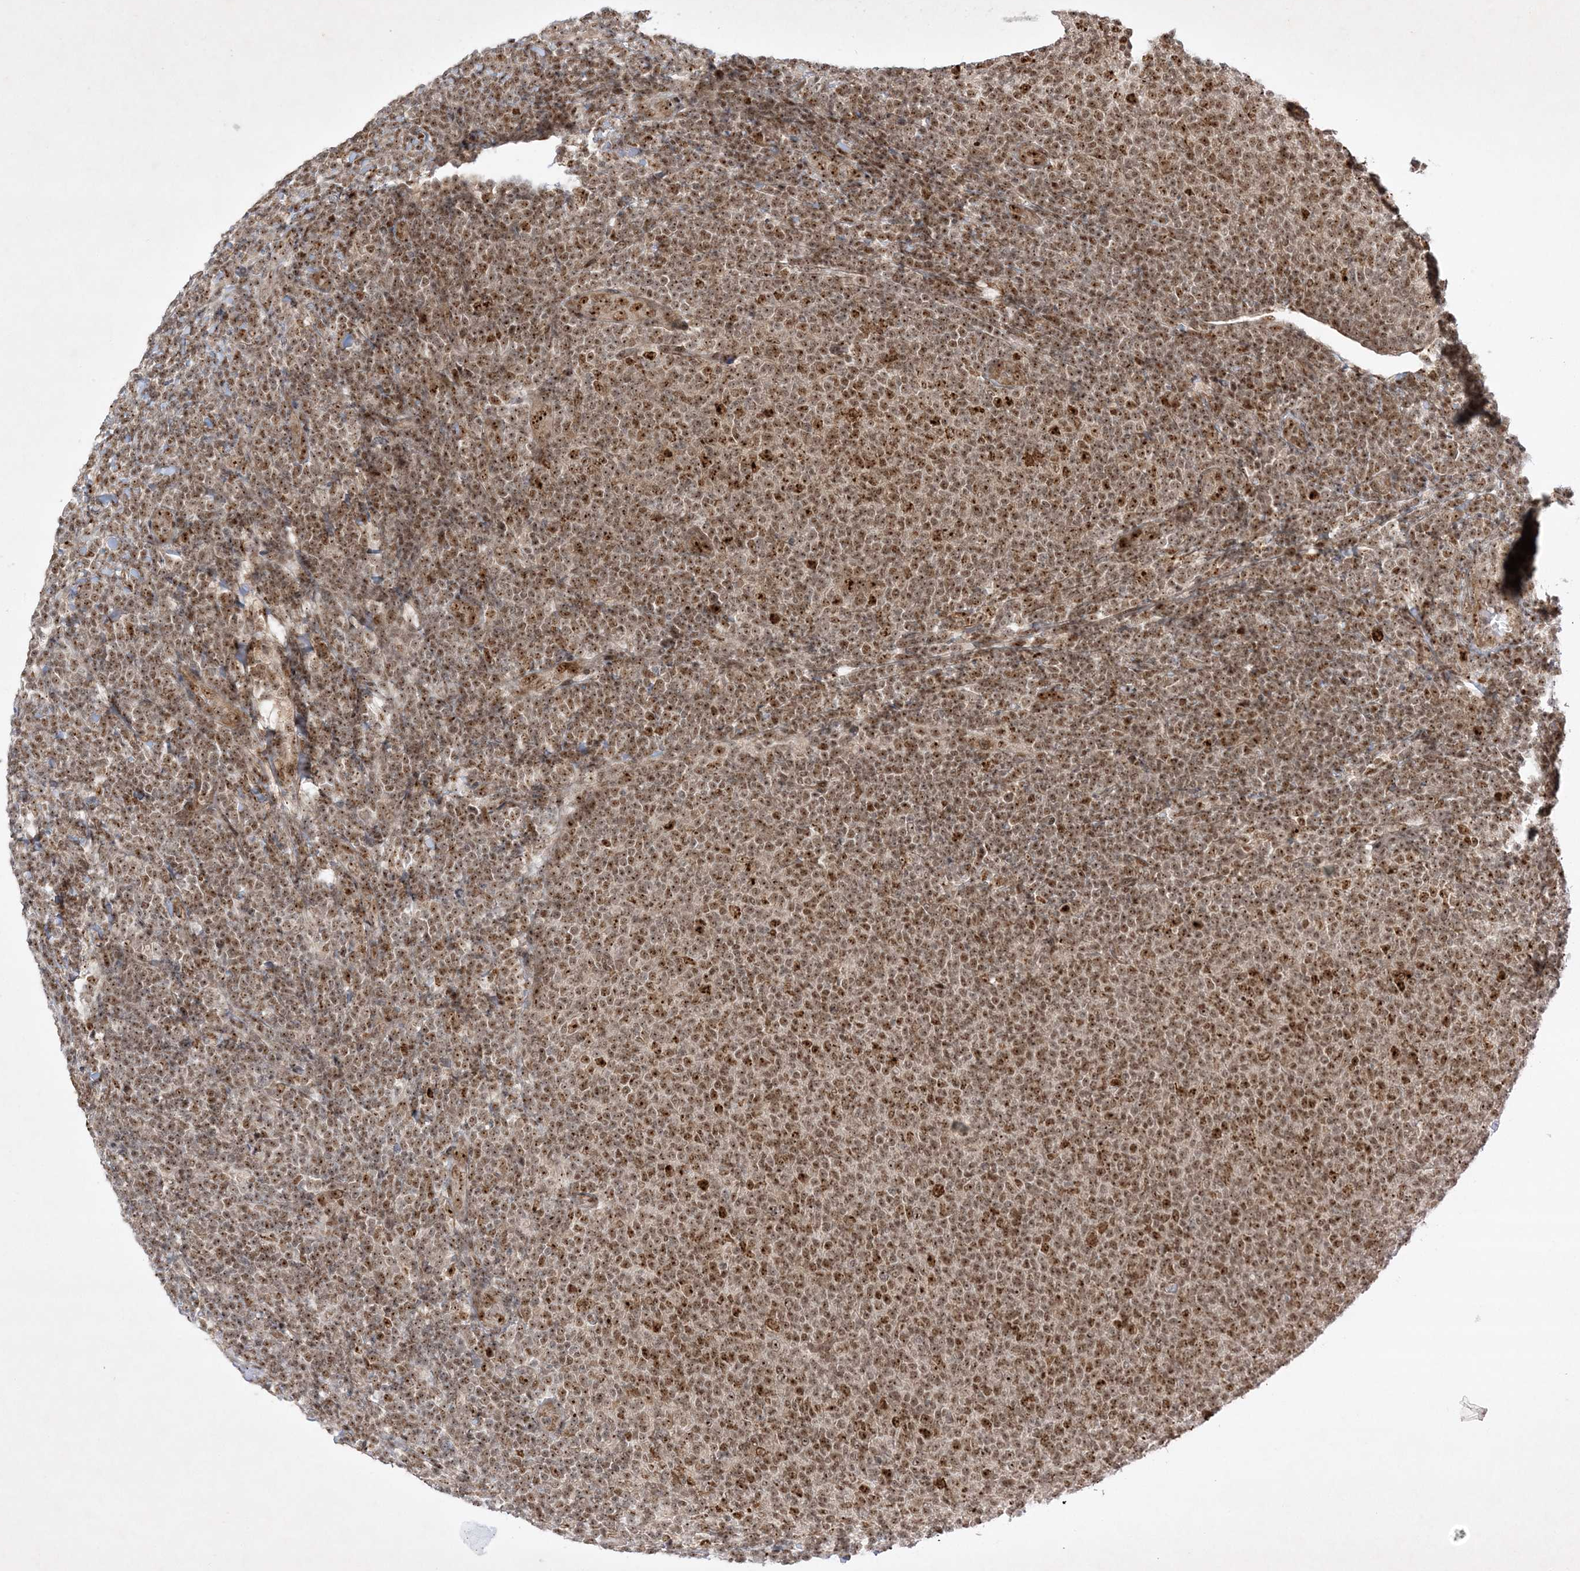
{"staining": {"intensity": "moderate", "quantity": ">75%", "location": "nuclear"}, "tissue": "lymphoma", "cell_type": "Tumor cells", "image_type": "cancer", "snomed": [{"axis": "morphology", "description": "Malignant lymphoma, non-Hodgkin's type, Low grade"}, {"axis": "topography", "description": "Lymph node"}], "caption": "DAB immunohistochemical staining of malignant lymphoma, non-Hodgkin's type (low-grade) shows moderate nuclear protein positivity in approximately >75% of tumor cells.", "gene": "NPM3", "patient": {"sex": "male", "age": 66}}